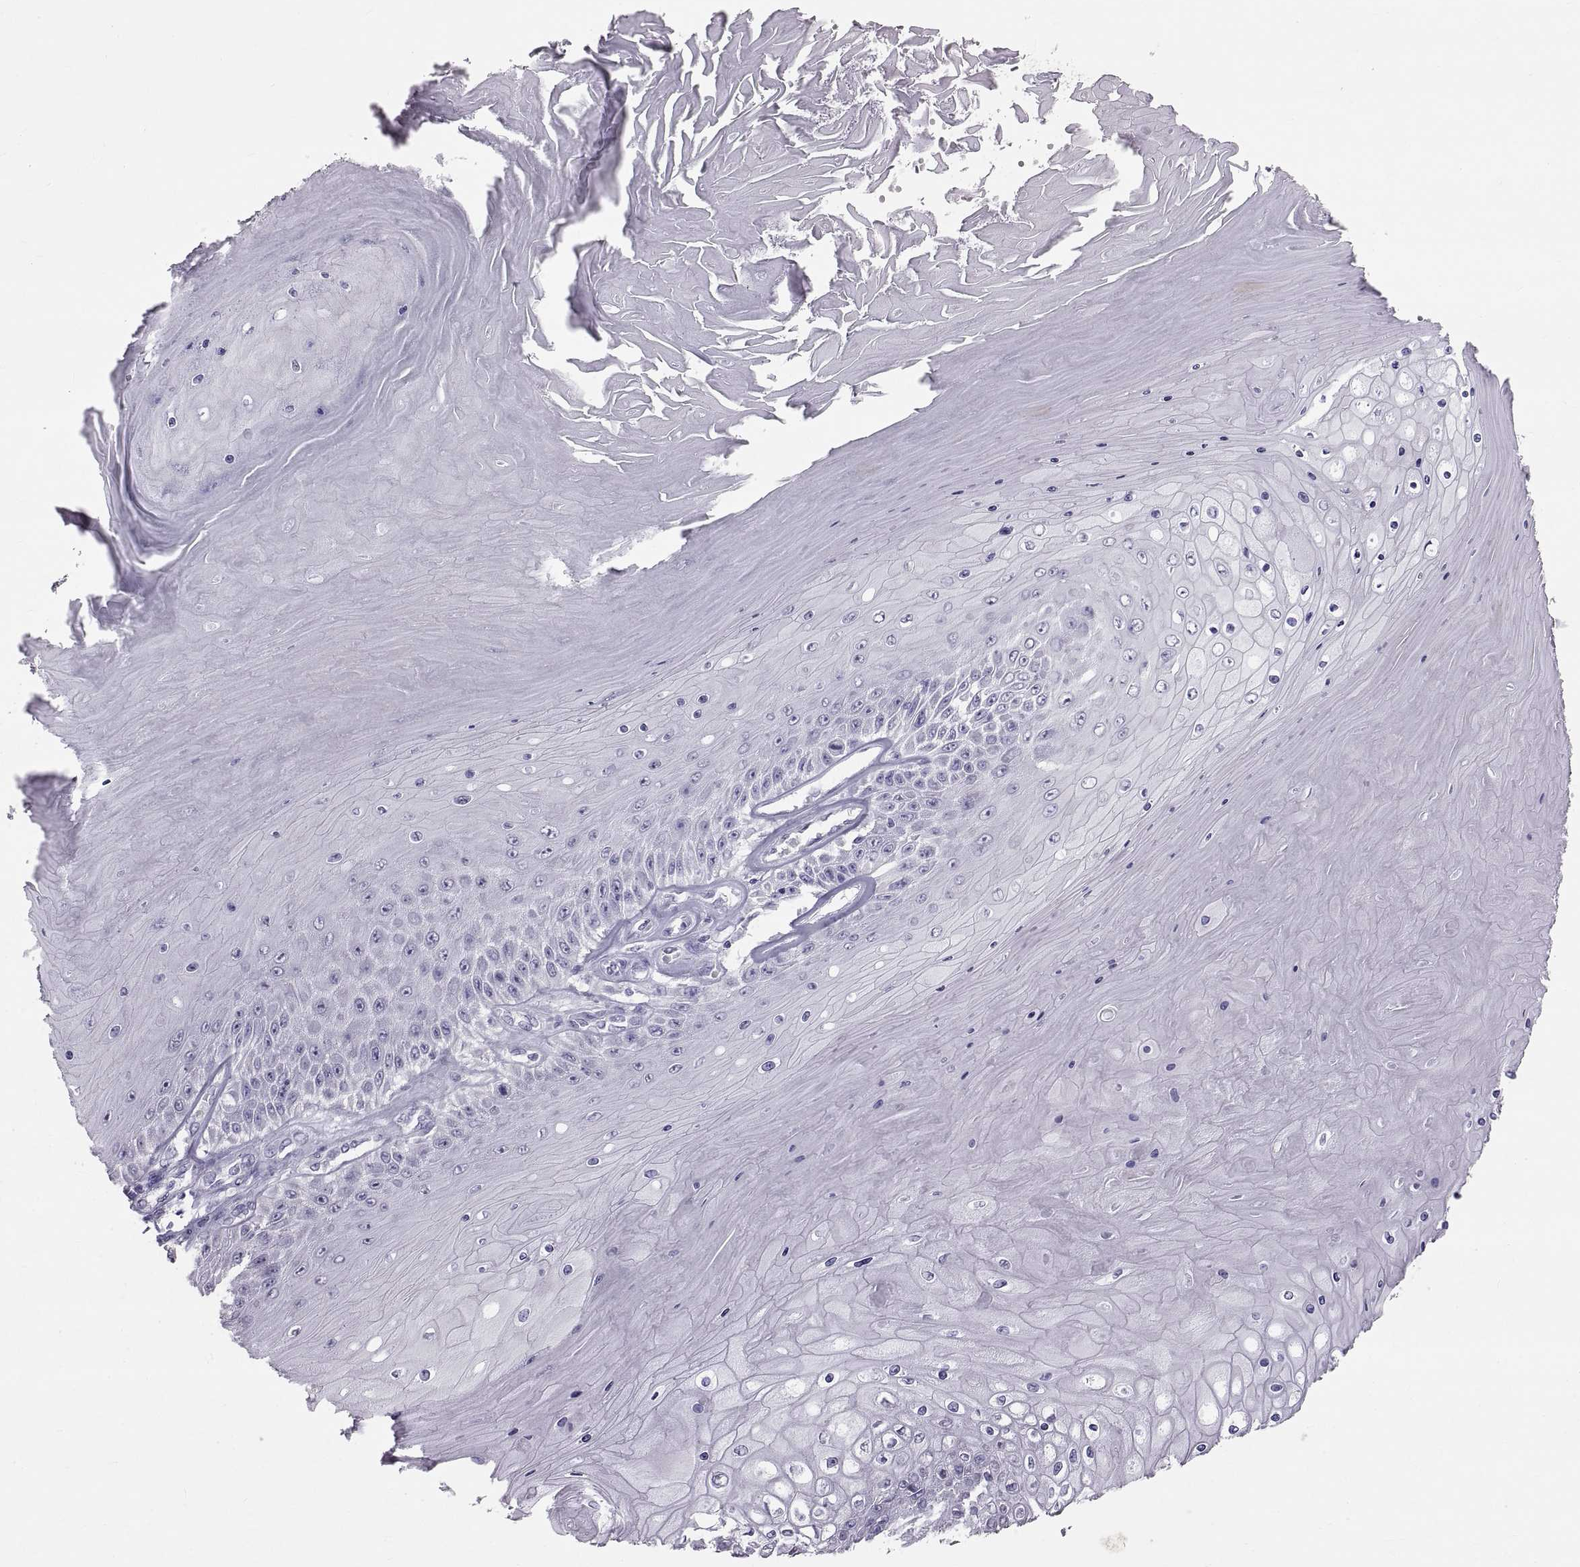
{"staining": {"intensity": "negative", "quantity": "none", "location": "none"}, "tissue": "skin cancer", "cell_type": "Tumor cells", "image_type": "cancer", "snomed": [{"axis": "morphology", "description": "Squamous cell carcinoma, NOS"}, {"axis": "topography", "description": "Skin"}], "caption": "Protein analysis of skin cancer (squamous cell carcinoma) reveals no significant positivity in tumor cells.", "gene": "WBP2NL", "patient": {"sex": "male", "age": 62}}